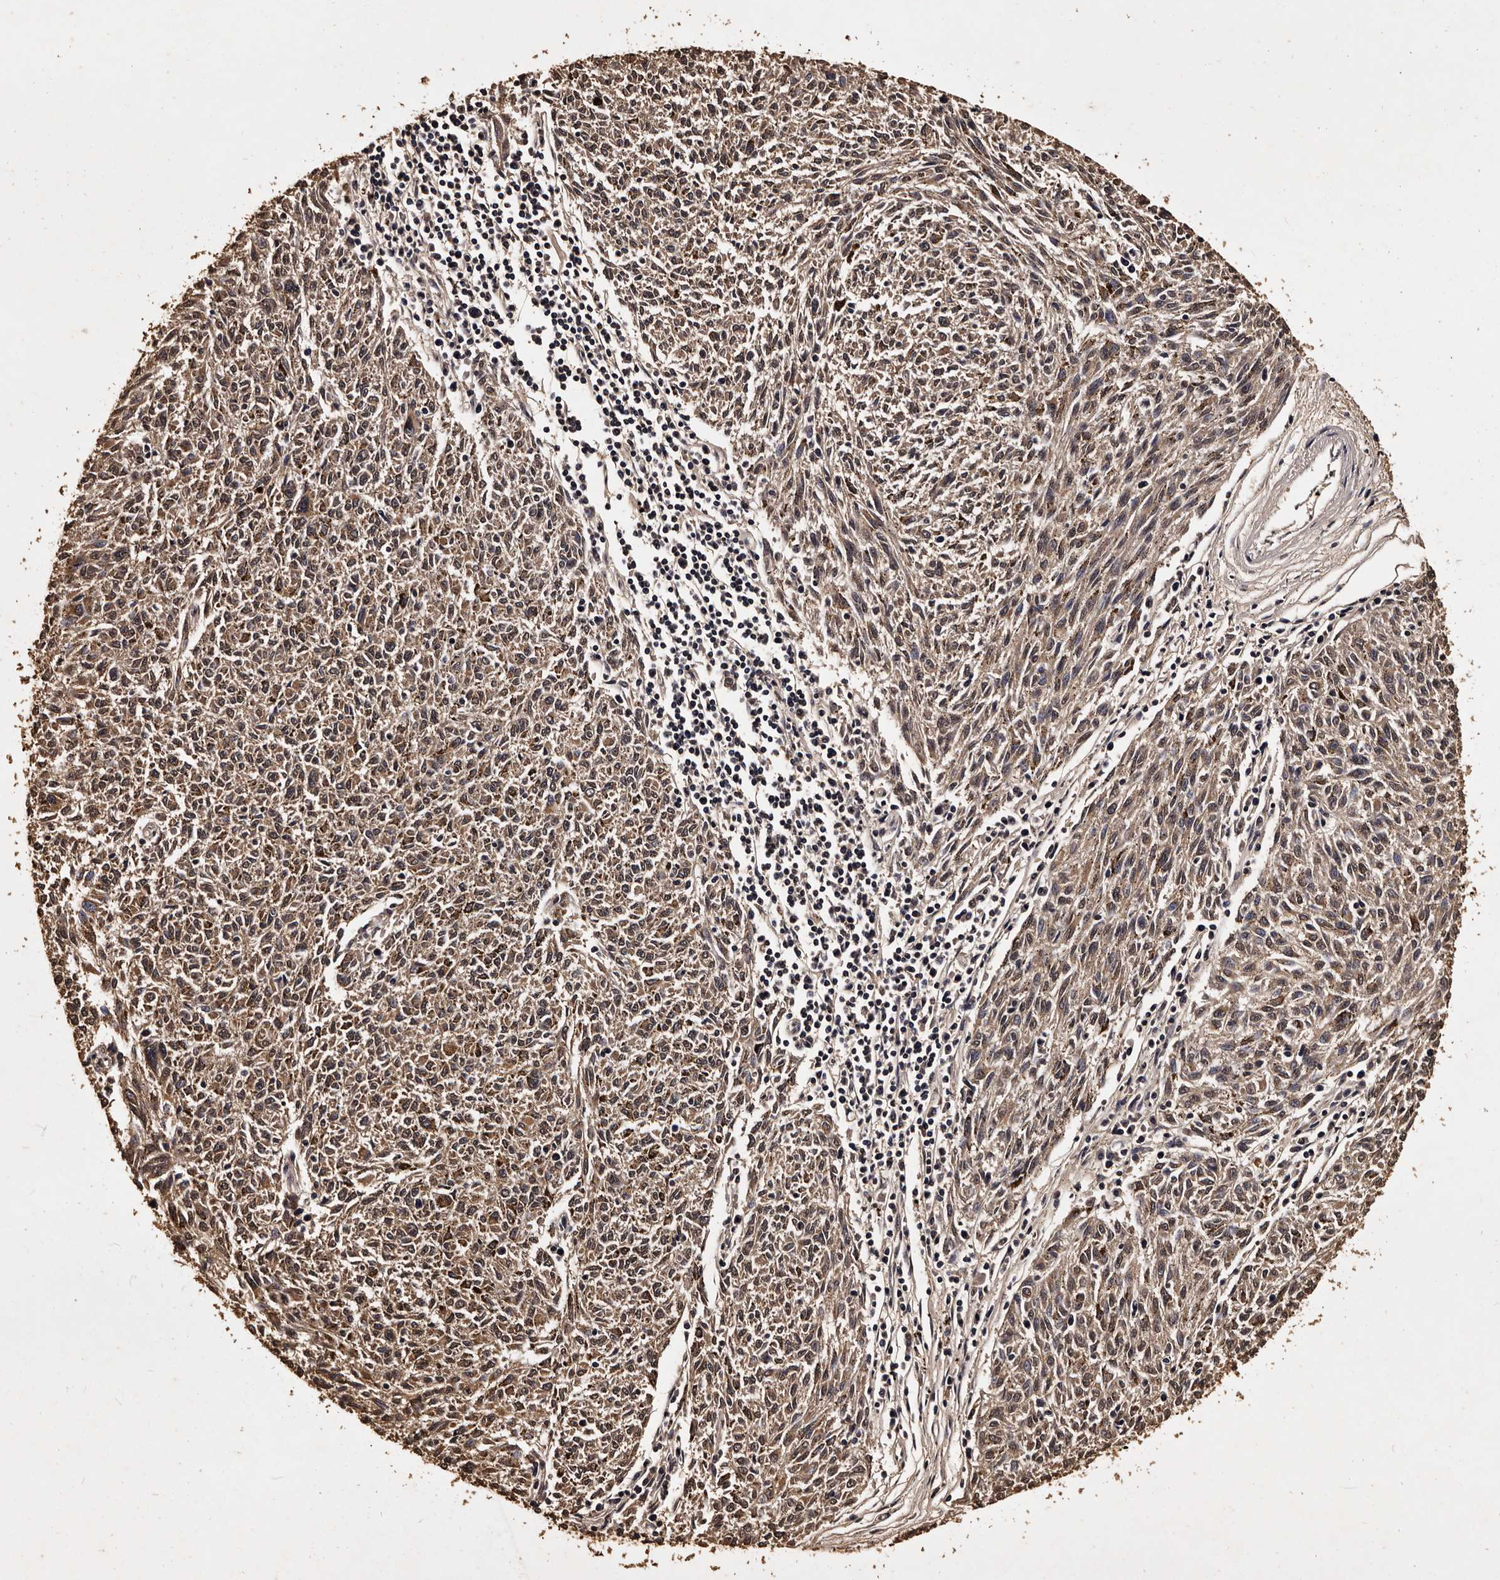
{"staining": {"intensity": "weak", "quantity": ">75%", "location": "cytoplasmic/membranous"}, "tissue": "melanoma", "cell_type": "Tumor cells", "image_type": "cancer", "snomed": [{"axis": "morphology", "description": "Malignant melanoma, NOS"}, {"axis": "topography", "description": "Skin"}], "caption": "Weak cytoplasmic/membranous positivity is identified in about >75% of tumor cells in melanoma.", "gene": "PARS2", "patient": {"sex": "female", "age": 72}}